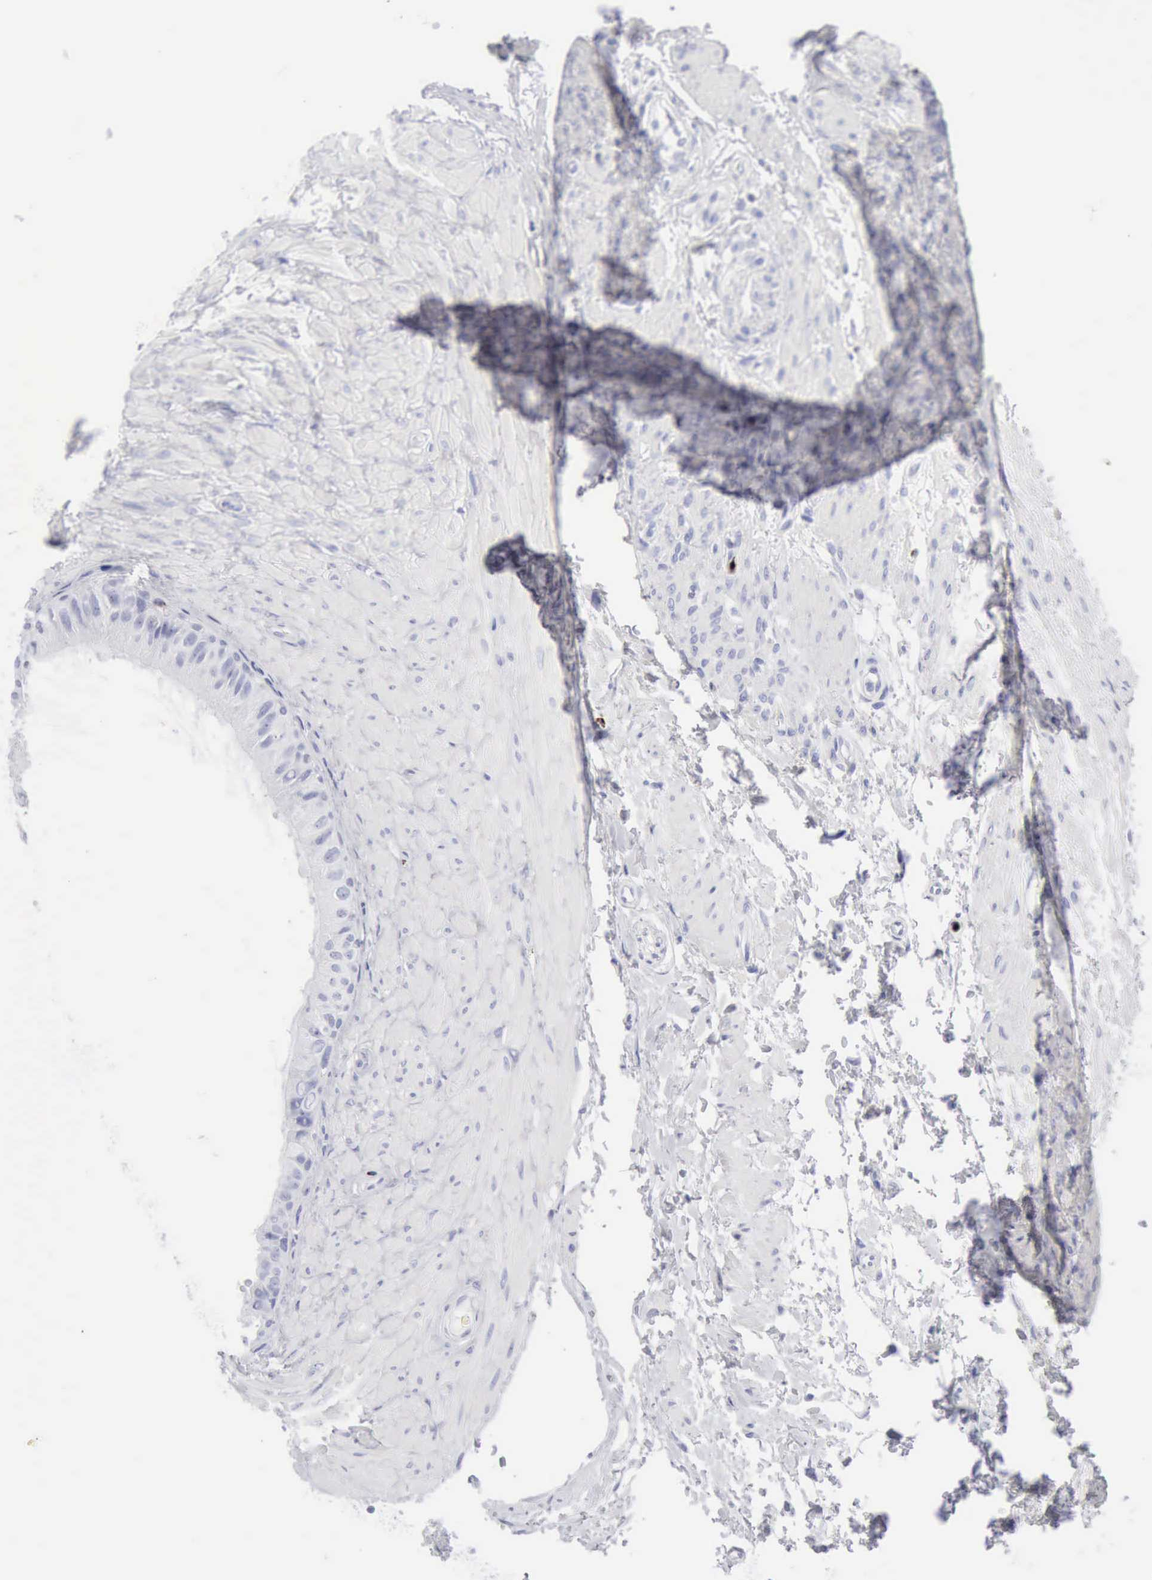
{"staining": {"intensity": "negative", "quantity": "none", "location": "none"}, "tissue": "epididymis", "cell_type": "Glandular cells", "image_type": "normal", "snomed": [{"axis": "morphology", "description": "Normal tissue, NOS"}, {"axis": "topography", "description": "Epididymis"}], "caption": "IHC image of normal epididymis: epididymis stained with DAB displays no significant protein positivity in glandular cells.", "gene": "GZMB", "patient": {"sex": "male", "age": 68}}